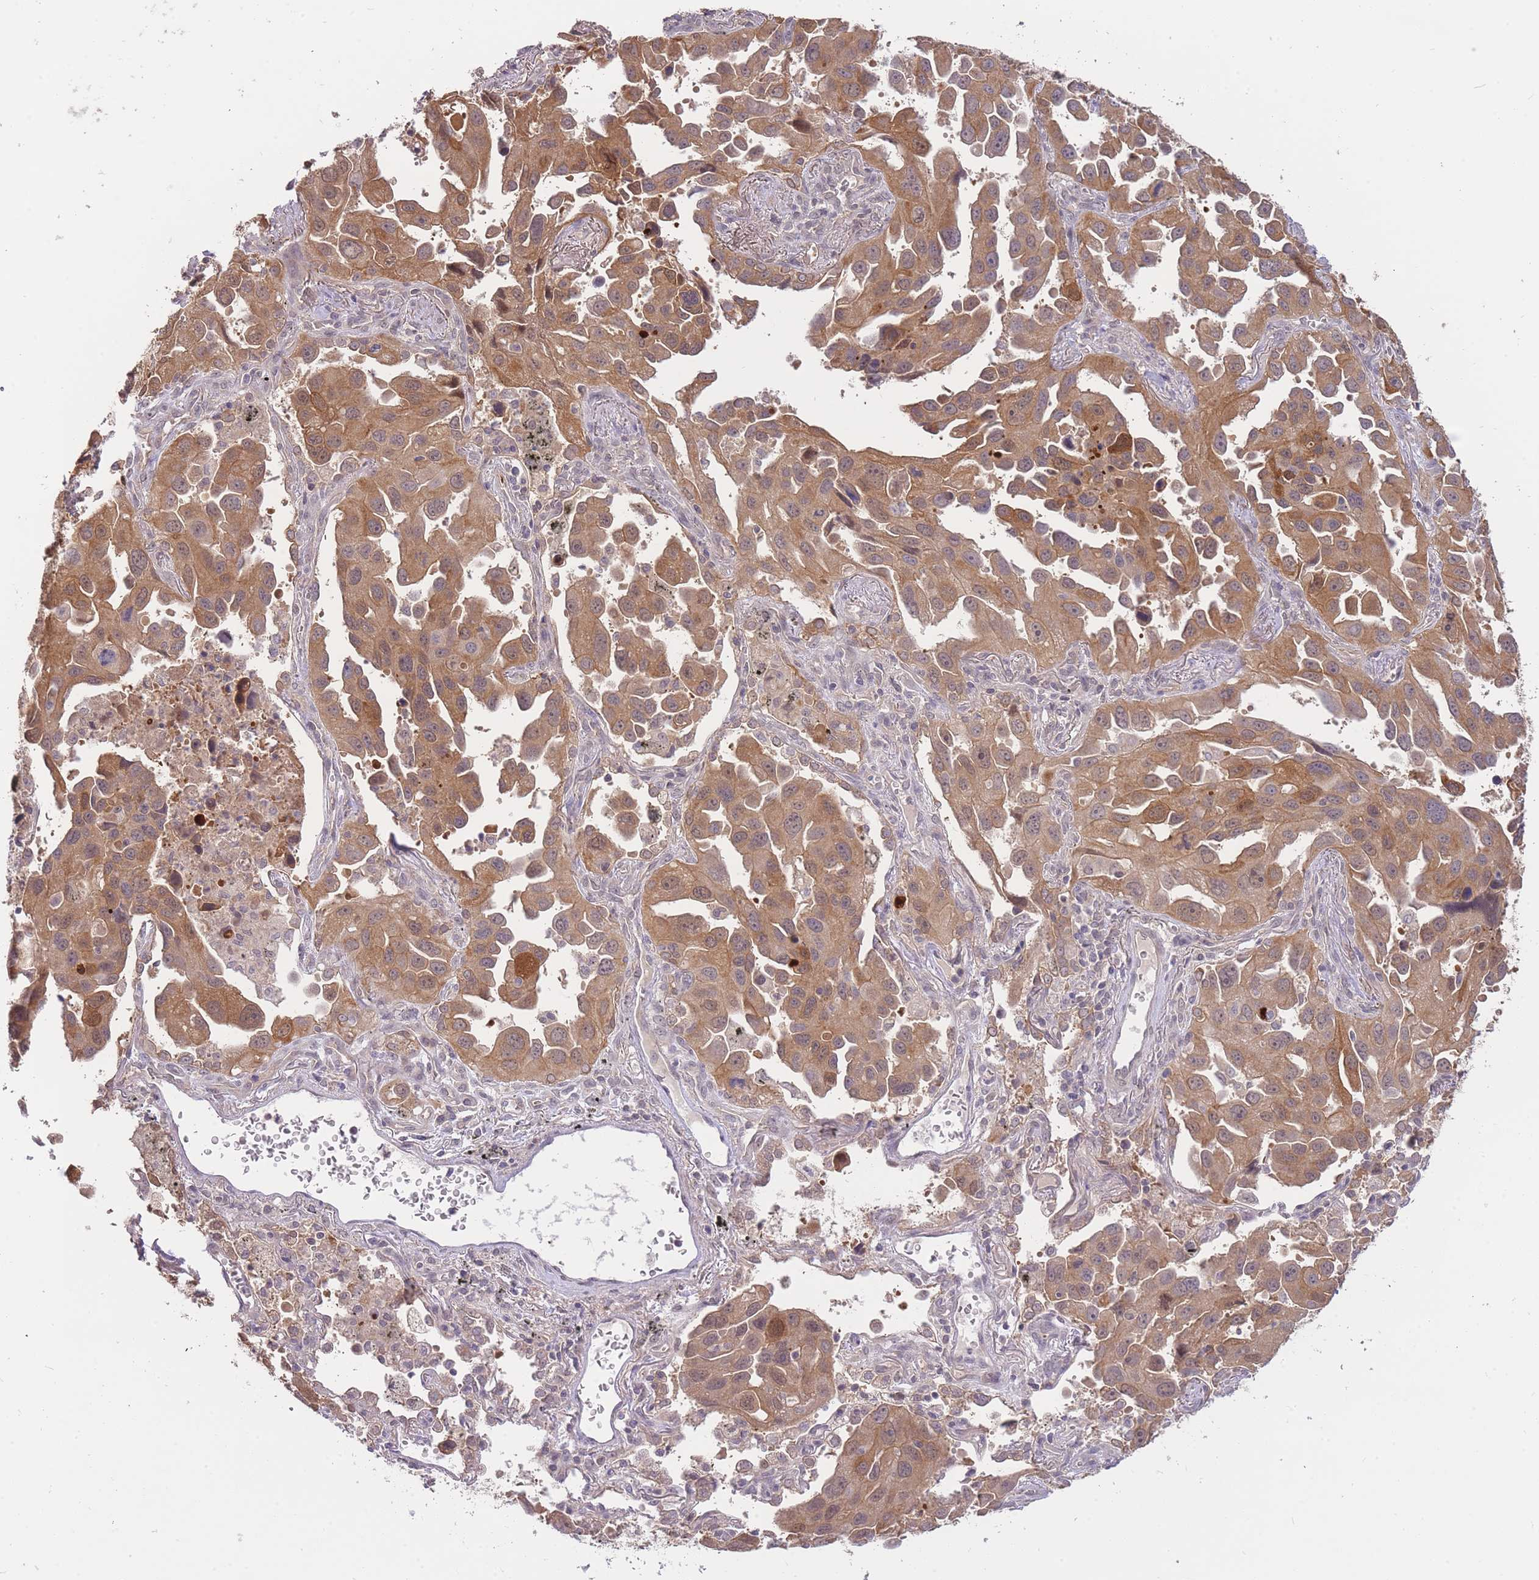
{"staining": {"intensity": "moderate", "quantity": ">75%", "location": "cytoplasmic/membranous"}, "tissue": "lung cancer", "cell_type": "Tumor cells", "image_type": "cancer", "snomed": [{"axis": "morphology", "description": "Adenocarcinoma, NOS"}, {"axis": "topography", "description": "Lung"}], "caption": "IHC photomicrograph of human lung adenocarcinoma stained for a protein (brown), which demonstrates medium levels of moderate cytoplasmic/membranous expression in about >75% of tumor cells.", "gene": "SMC6", "patient": {"sex": "male", "age": 66}}